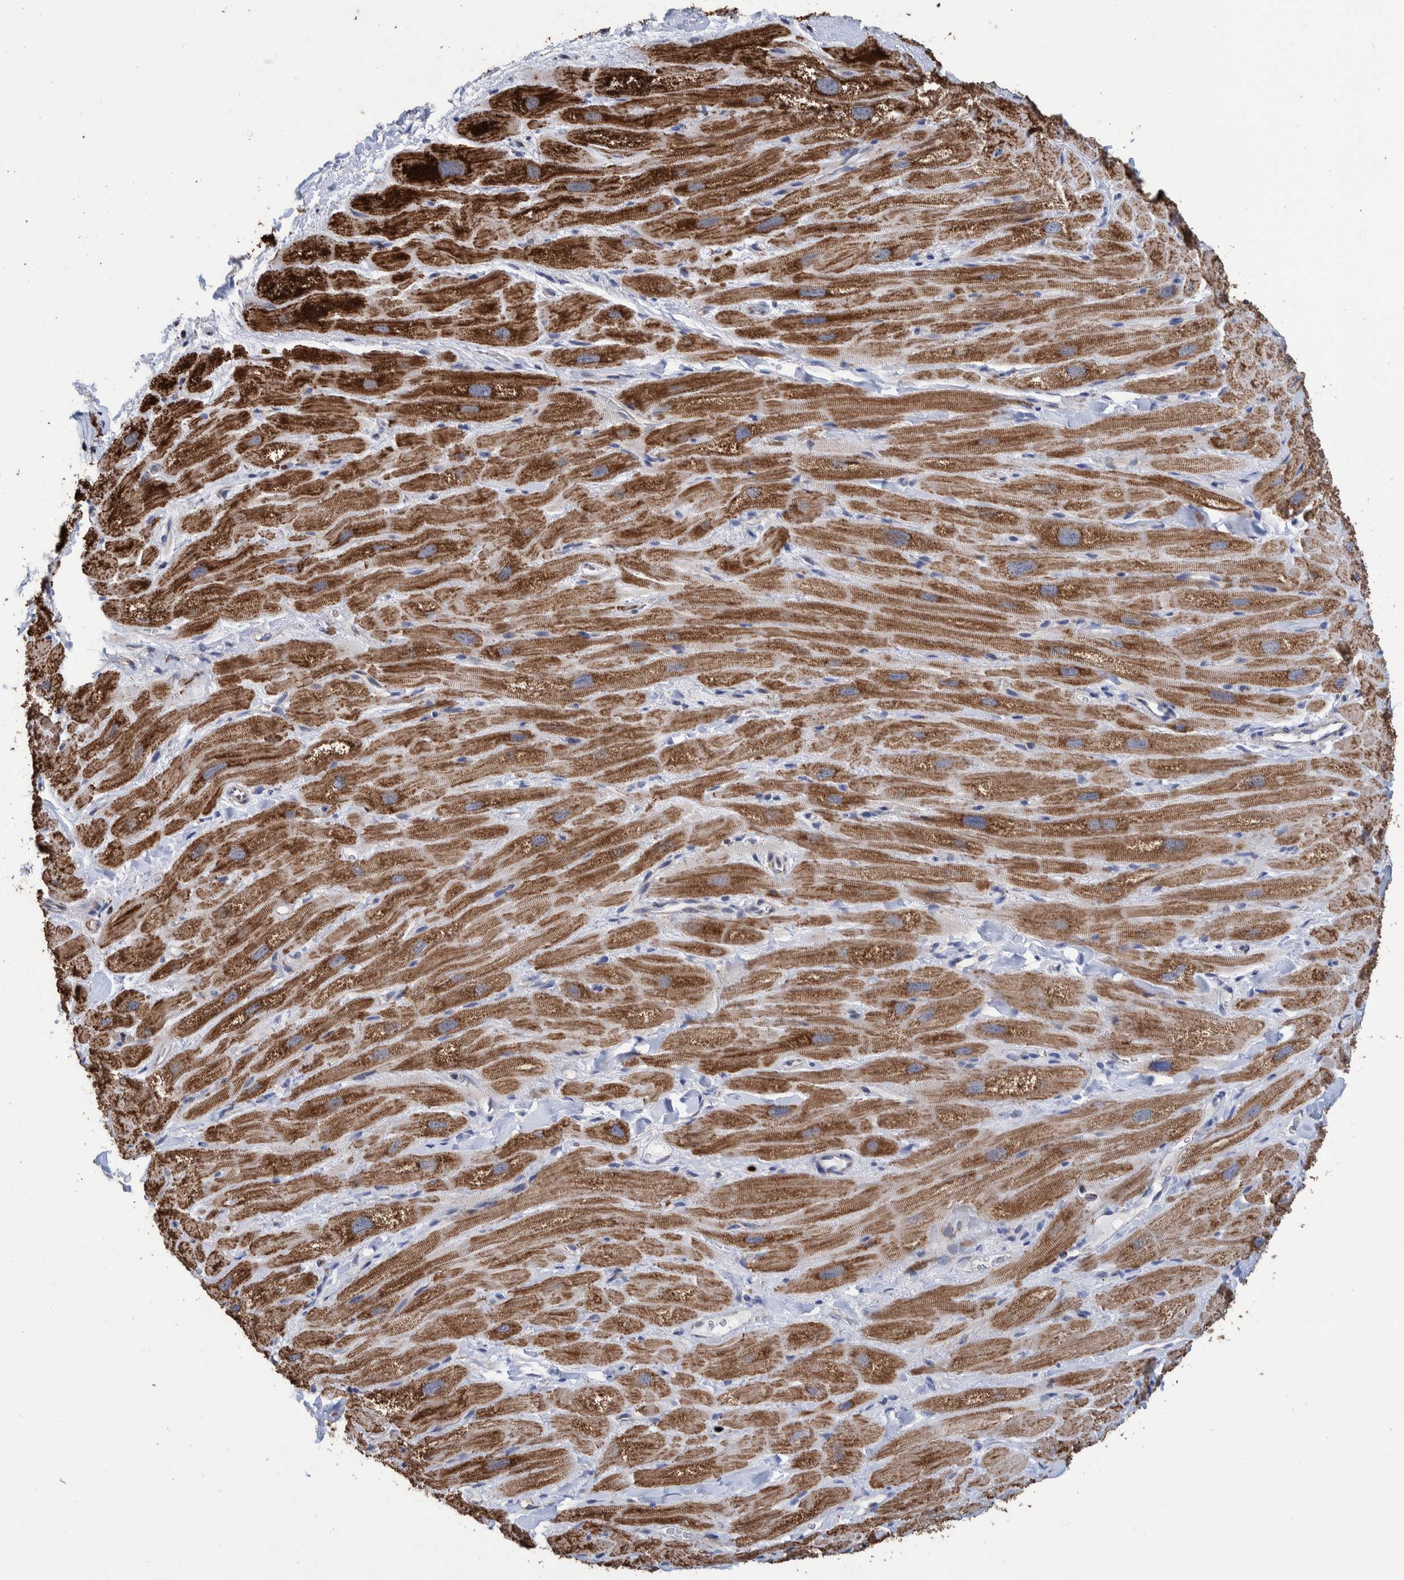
{"staining": {"intensity": "strong", "quantity": ">75%", "location": "cytoplasmic/membranous"}, "tissue": "heart muscle", "cell_type": "Cardiomyocytes", "image_type": "normal", "snomed": [{"axis": "morphology", "description": "Normal tissue, NOS"}, {"axis": "topography", "description": "Heart"}], "caption": "The photomicrograph displays a brown stain indicating the presence of a protein in the cytoplasmic/membranous of cardiomyocytes in heart muscle.", "gene": "DECR1", "patient": {"sex": "male", "age": 49}}